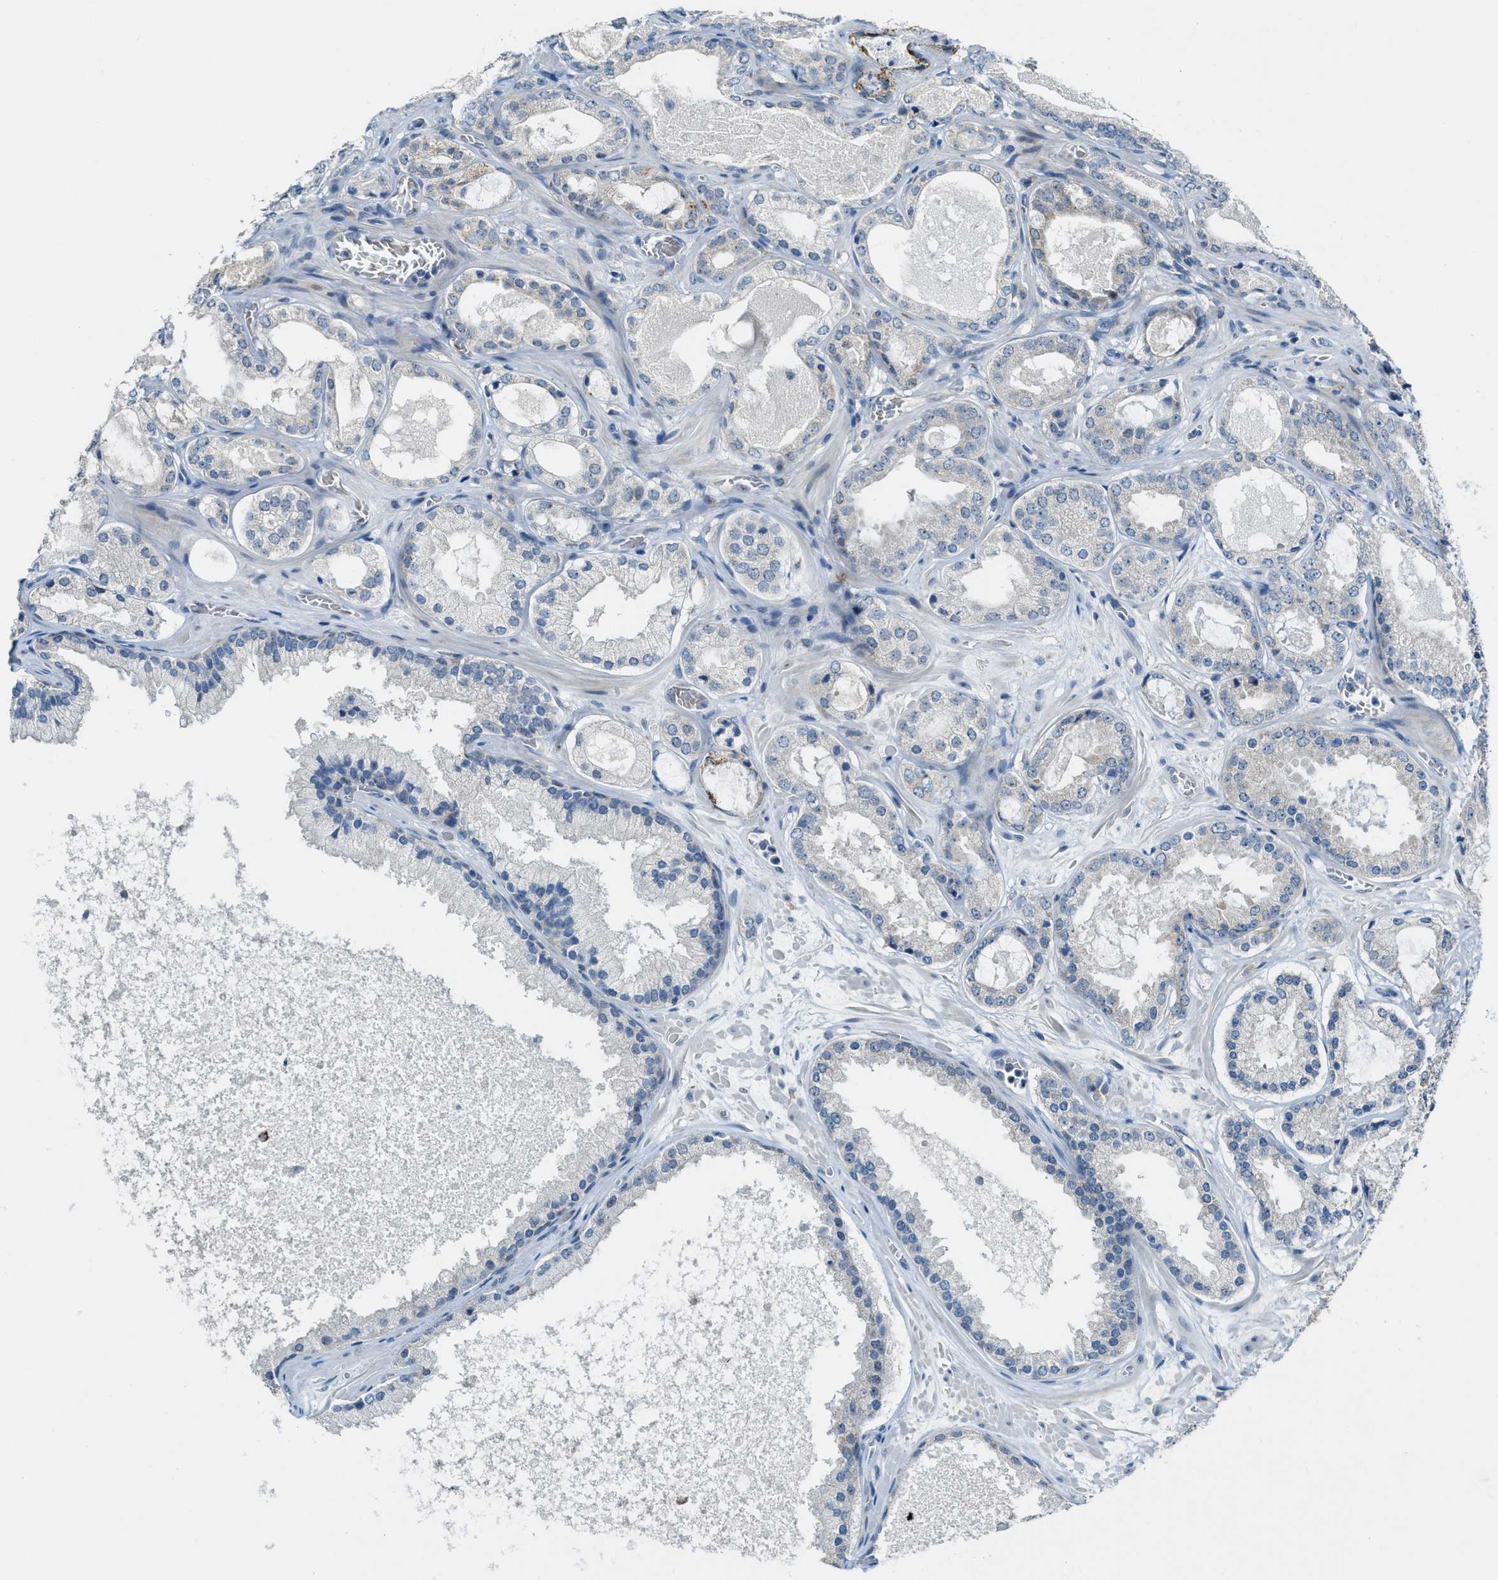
{"staining": {"intensity": "negative", "quantity": "none", "location": "none"}, "tissue": "prostate cancer", "cell_type": "Tumor cells", "image_type": "cancer", "snomed": [{"axis": "morphology", "description": "Adenocarcinoma, High grade"}, {"axis": "topography", "description": "Prostate"}], "caption": "High-grade adenocarcinoma (prostate) stained for a protein using immunohistochemistry (IHC) shows no staining tumor cells.", "gene": "CDON", "patient": {"sex": "male", "age": 65}}